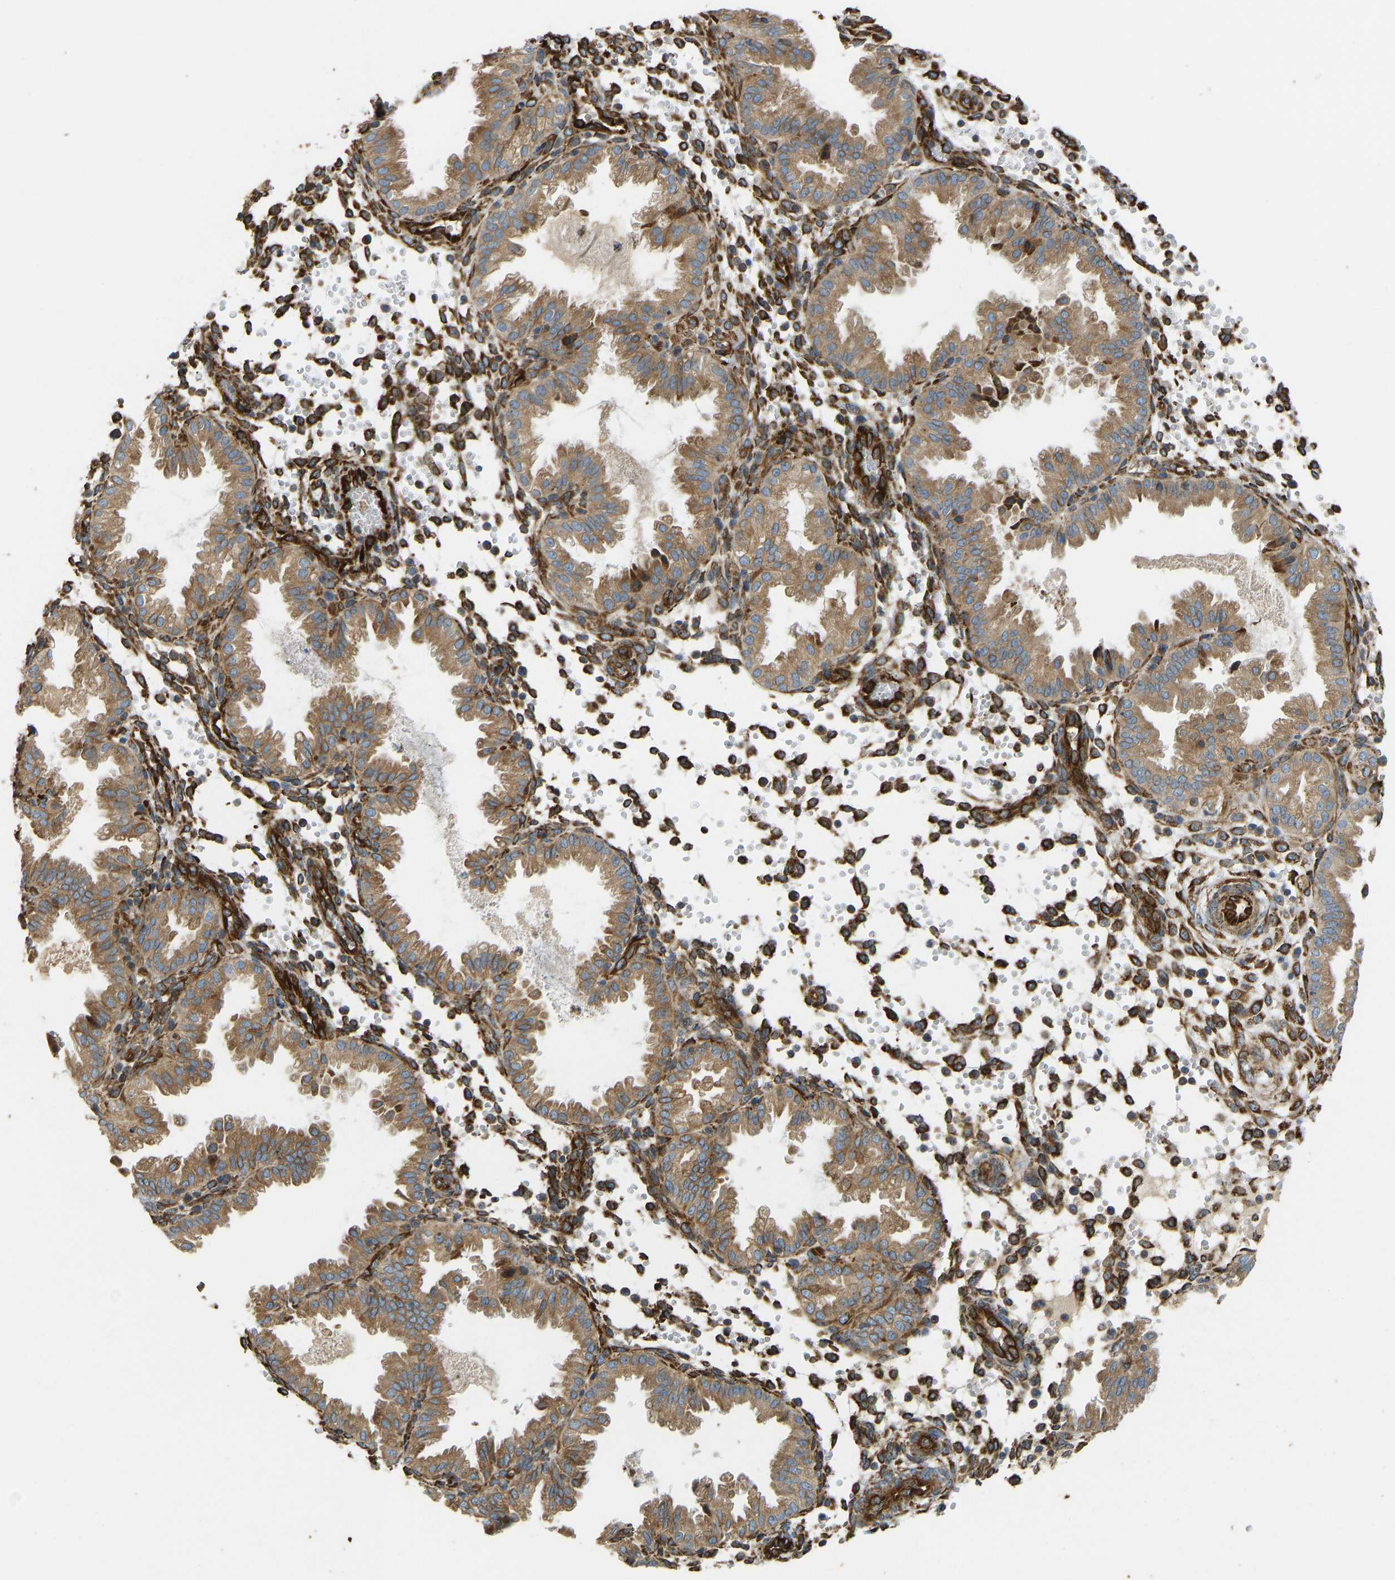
{"staining": {"intensity": "strong", "quantity": ">75%", "location": "cytoplasmic/membranous"}, "tissue": "endometrium", "cell_type": "Cells in endometrial stroma", "image_type": "normal", "snomed": [{"axis": "morphology", "description": "Normal tissue, NOS"}, {"axis": "topography", "description": "Endometrium"}], "caption": "An IHC photomicrograph of unremarkable tissue is shown. Protein staining in brown labels strong cytoplasmic/membranous positivity in endometrium within cells in endometrial stroma. (brown staining indicates protein expression, while blue staining denotes nuclei).", "gene": "BEX3", "patient": {"sex": "female", "age": 33}}